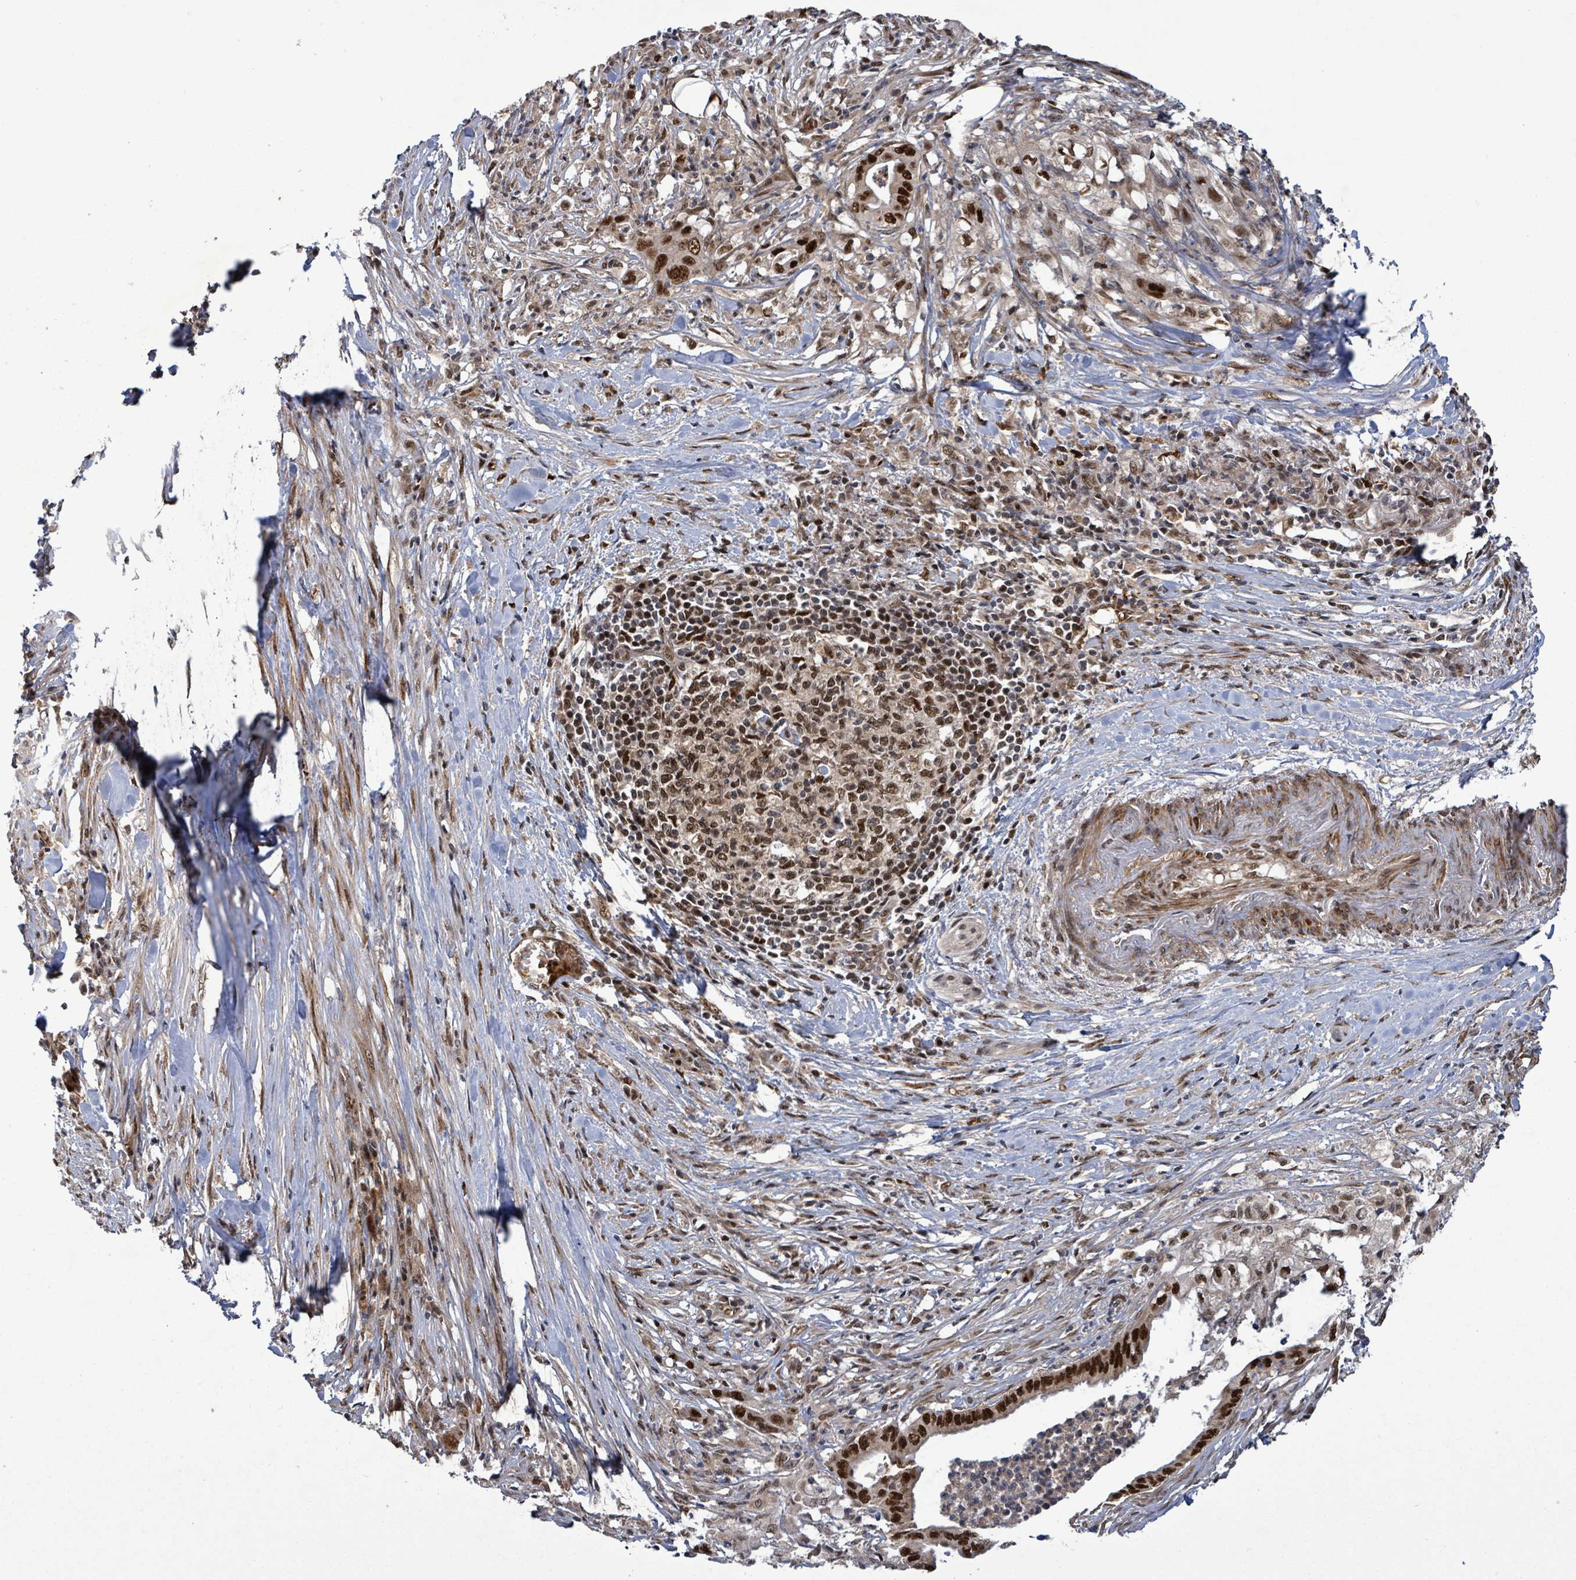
{"staining": {"intensity": "strong", "quantity": ">75%", "location": "nuclear"}, "tissue": "pancreatic cancer", "cell_type": "Tumor cells", "image_type": "cancer", "snomed": [{"axis": "morphology", "description": "Adenocarcinoma, NOS"}, {"axis": "topography", "description": "Pancreas"}], "caption": "Pancreatic adenocarcinoma stained for a protein (brown) shows strong nuclear positive positivity in about >75% of tumor cells.", "gene": "PATZ1", "patient": {"sex": "male", "age": 58}}